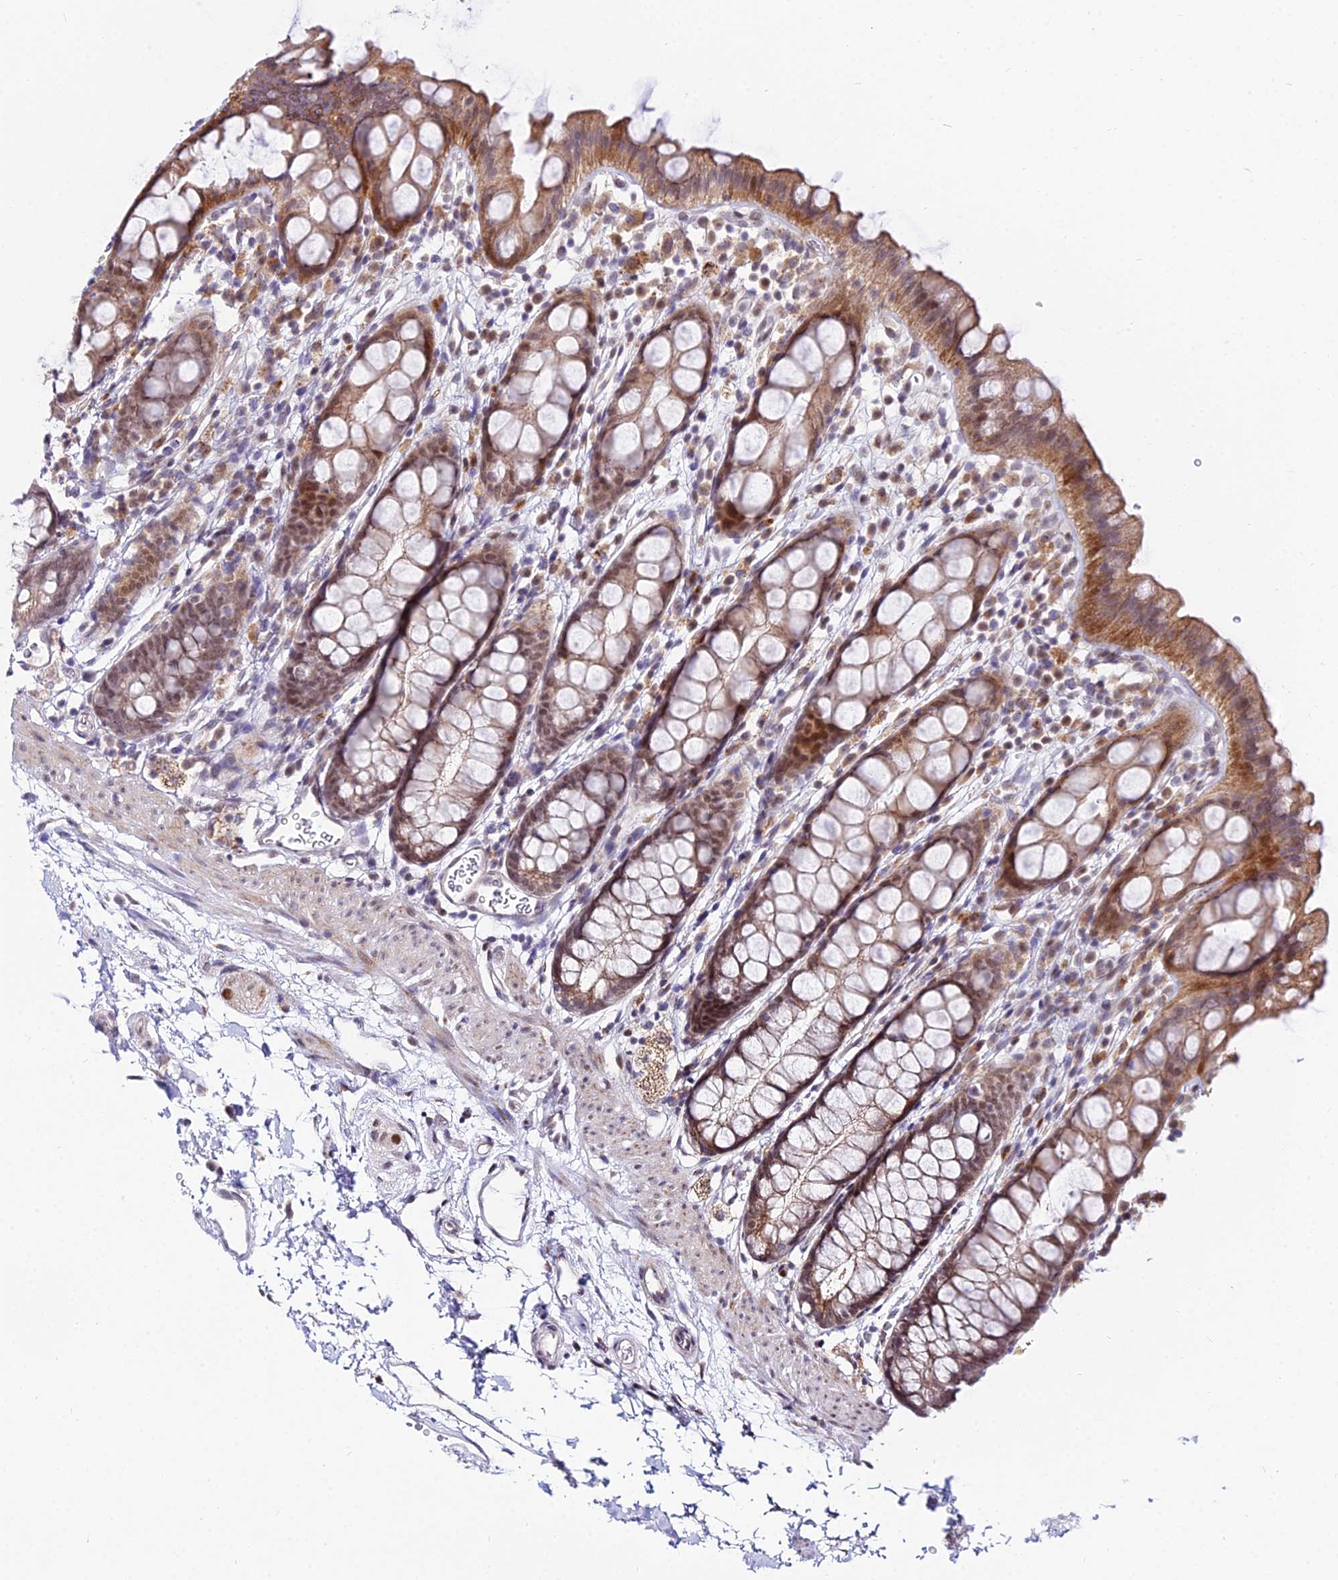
{"staining": {"intensity": "moderate", "quantity": ">75%", "location": "cytoplasmic/membranous,nuclear"}, "tissue": "rectum", "cell_type": "Glandular cells", "image_type": "normal", "snomed": [{"axis": "morphology", "description": "Normal tissue, NOS"}, {"axis": "topography", "description": "Rectum"}], "caption": "IHC (DAB (3,3'-diaminobenzidine)) staining of benign rectum displays moderate cytoplasmic/membranous,nuclear protein expression in approximately >75% of glandular cells.", "gene": "C6orf163", "patient": {"sex": "female", "age": 65}}